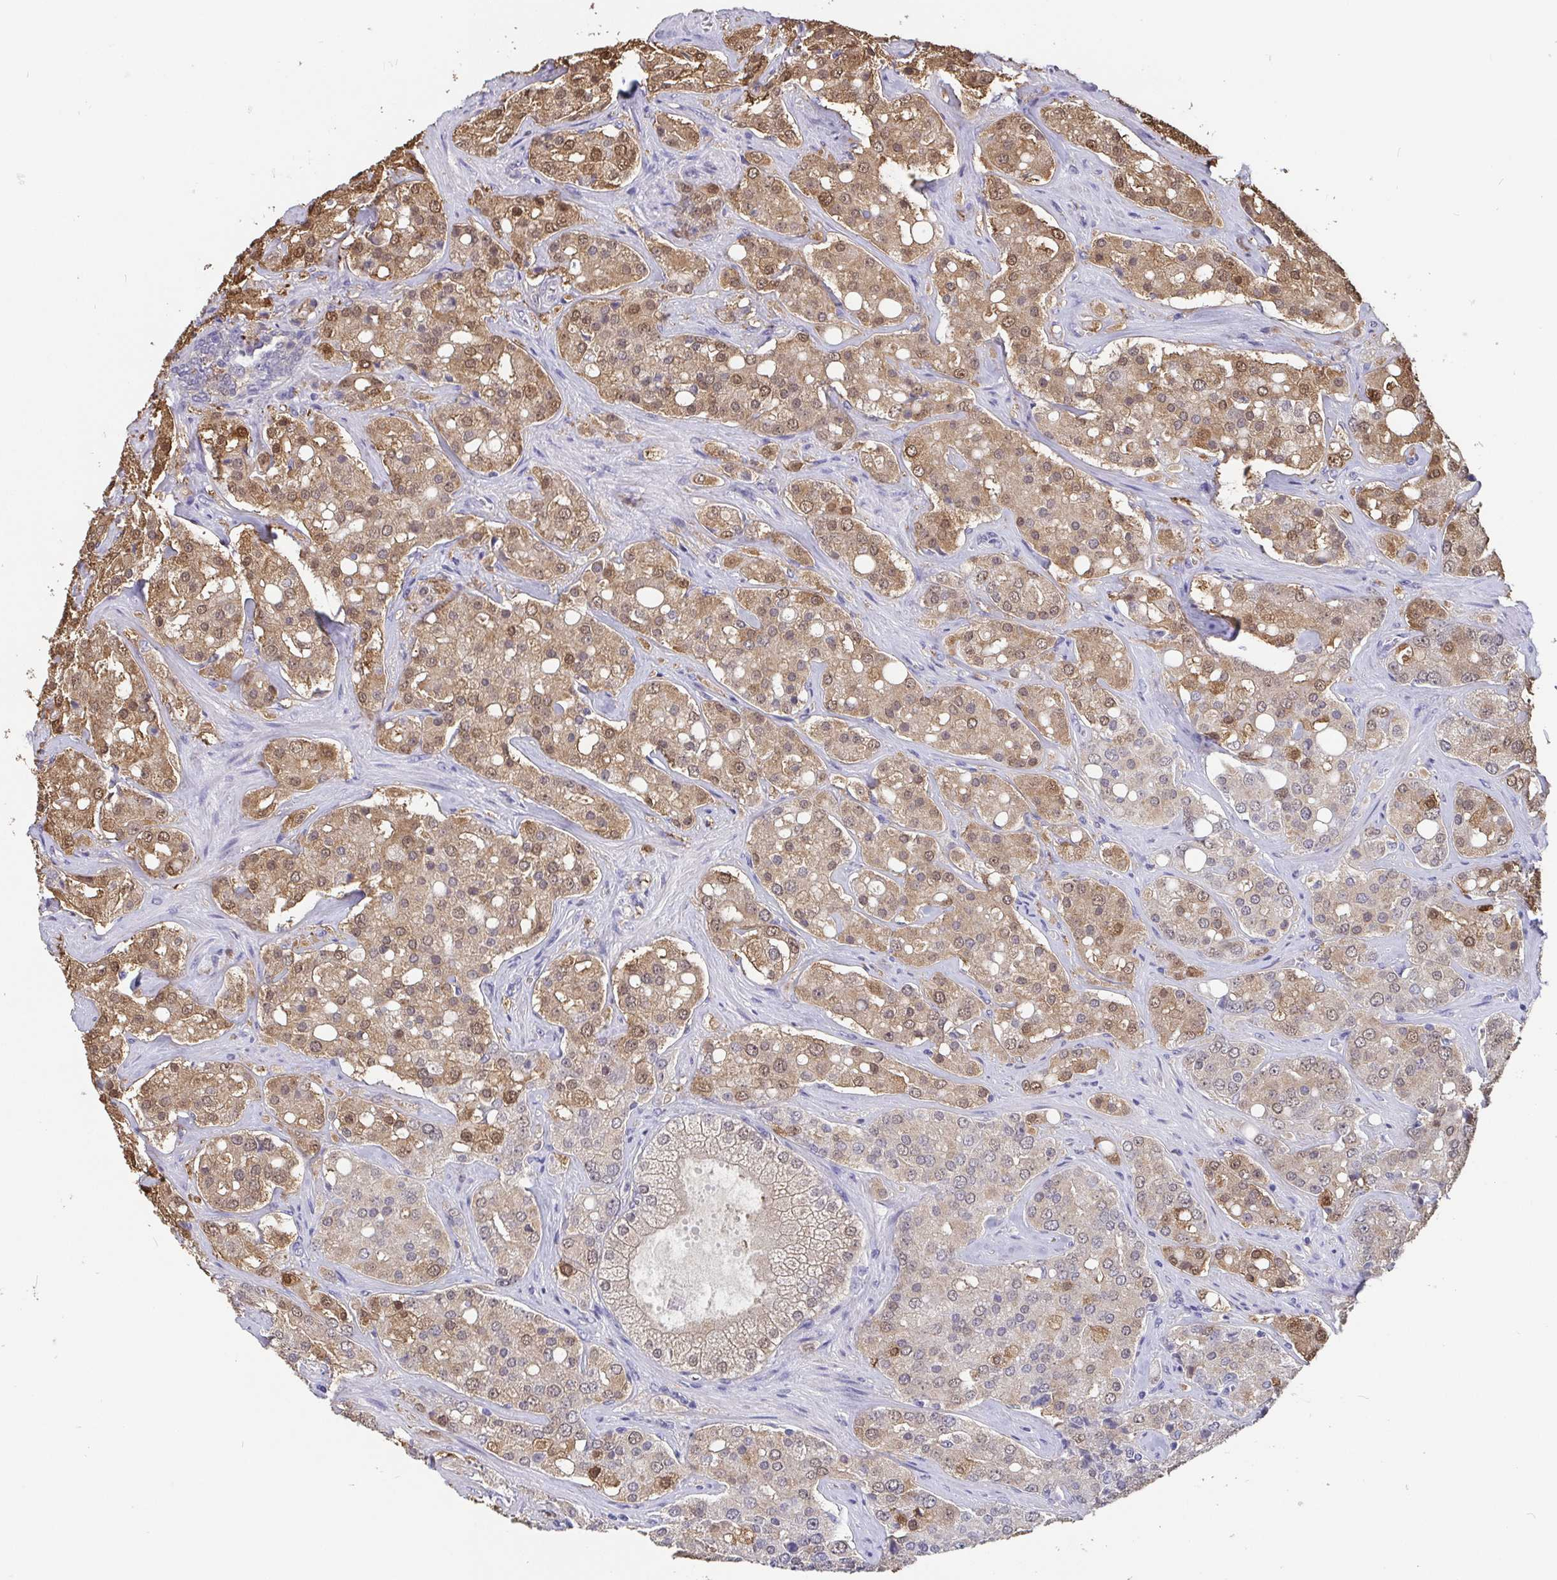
{"staining": {"intensity": "weak", "quantity": ">75%", "location": "cytoplasmic/membranous,nuclear"}, "tissue": "prostate cancer", "cell_type": "Tumor cells", "image_type": "cancer", "snomed": [{"axis": "morphology", "description": "Adenocarcinoma, High grade"}, {"axis": "topography", "description": "Prostate"}], "caption": "Human prostate cancer (adenocarcinoma (high-grade)) stained for a protein (brown) shows weak cytoplasmic/membranous and nuclear positive positivity in about >75% of tumor cells.", "gene": "IDH1", "patient": {"sex": "male", "age": 67}}